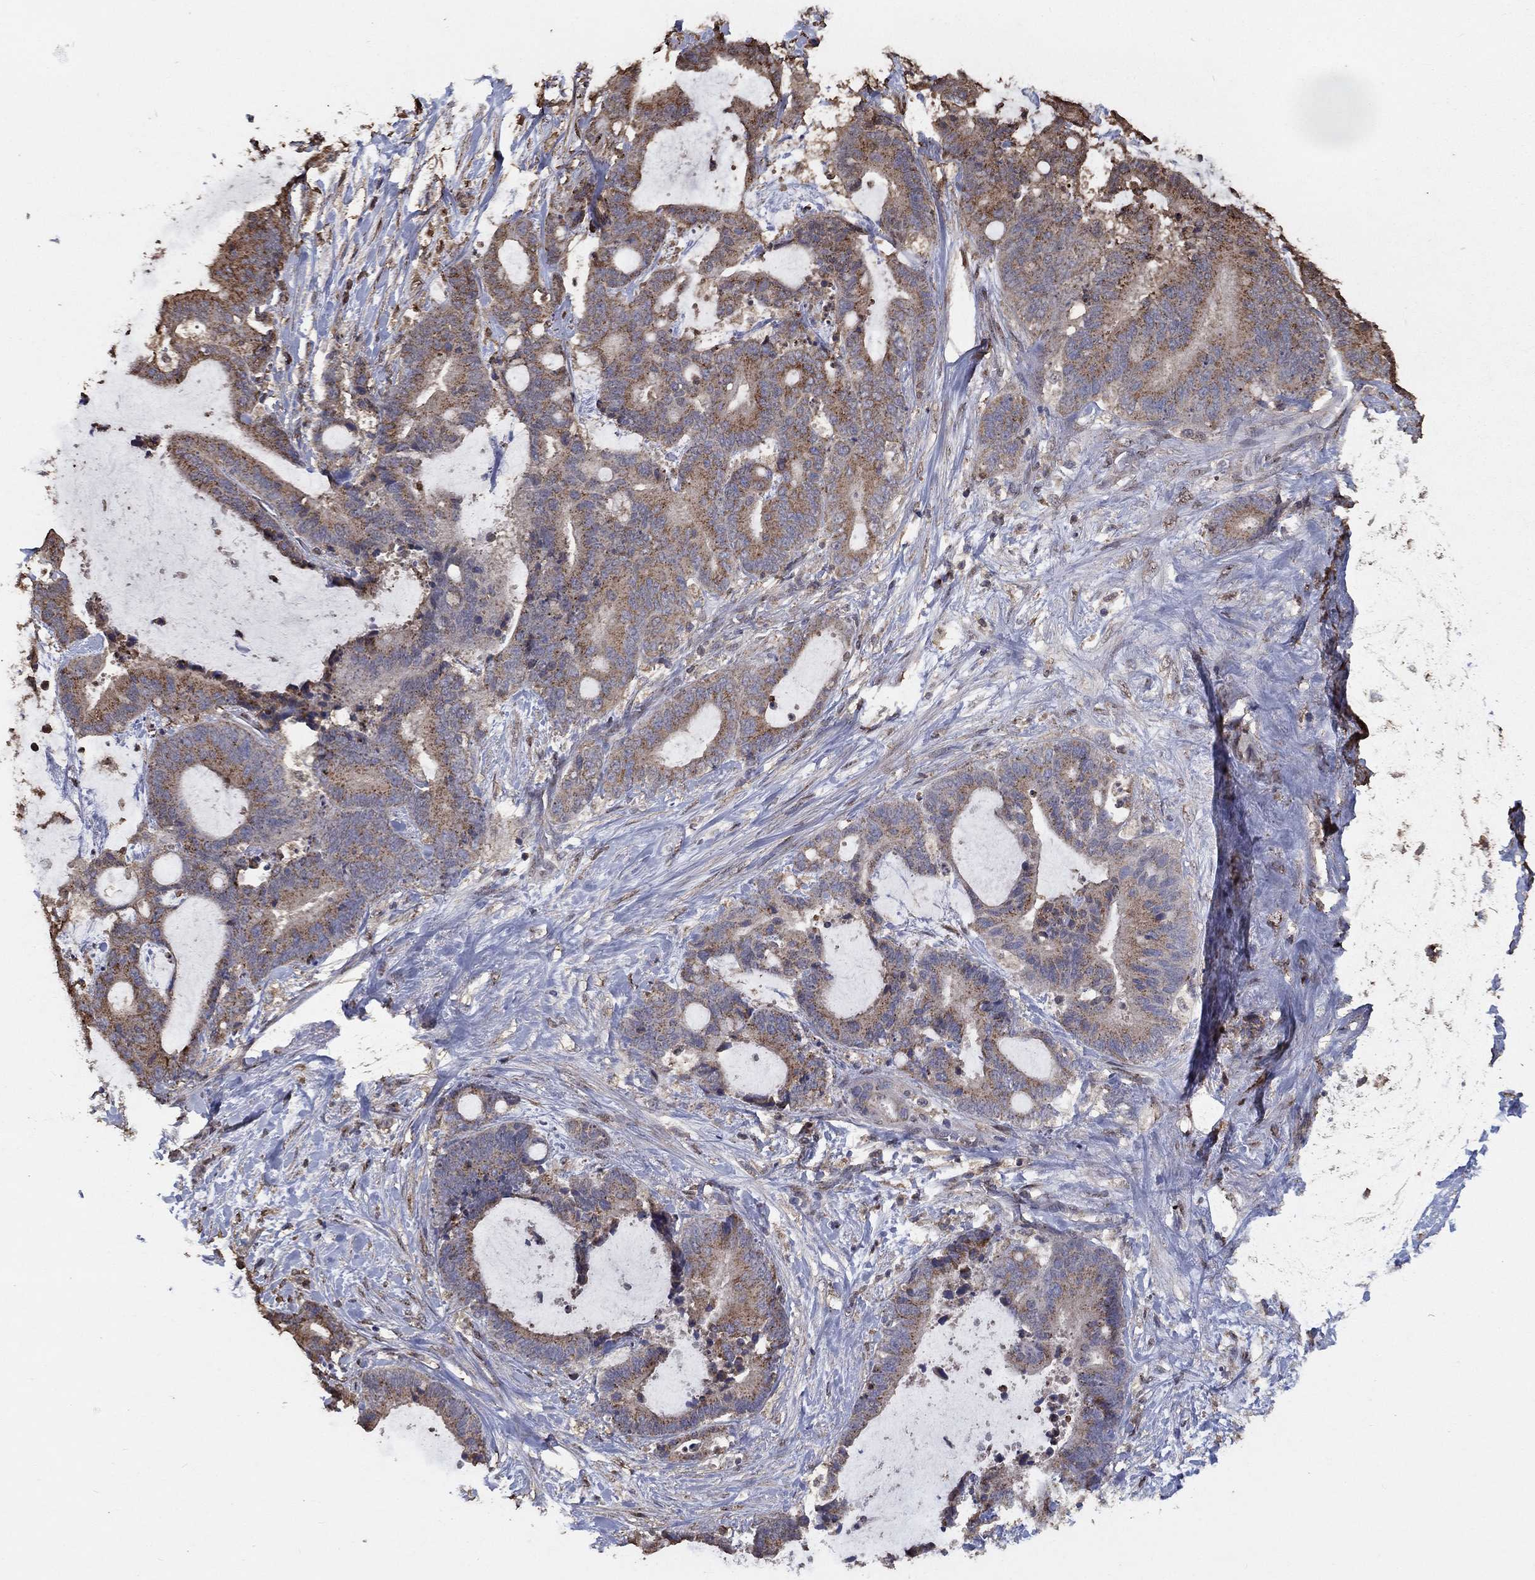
{"staining": {"intensity": "moderate", "quantity": ">75%", "location": "cytoplasmic/membranous"}, "tissue": "liver cancer", "cell_type": "Tumor cells", "image_type": "cancer", "snomed": [{"axis": "morphology", "description": "Cholangiocarcinoma"}, {"axis": "topography", "description": "Liver"}], "caption": "Immunohistochemistry image of human cholangiocarcinoma (liver) stained for a protein (brown), which shows medium levels of moderate cytoplasmic/membranous positivity in approximately >75% of tumor cells.", "gene": "GPR183", "patient": {"sex": "female", "age": 73}}